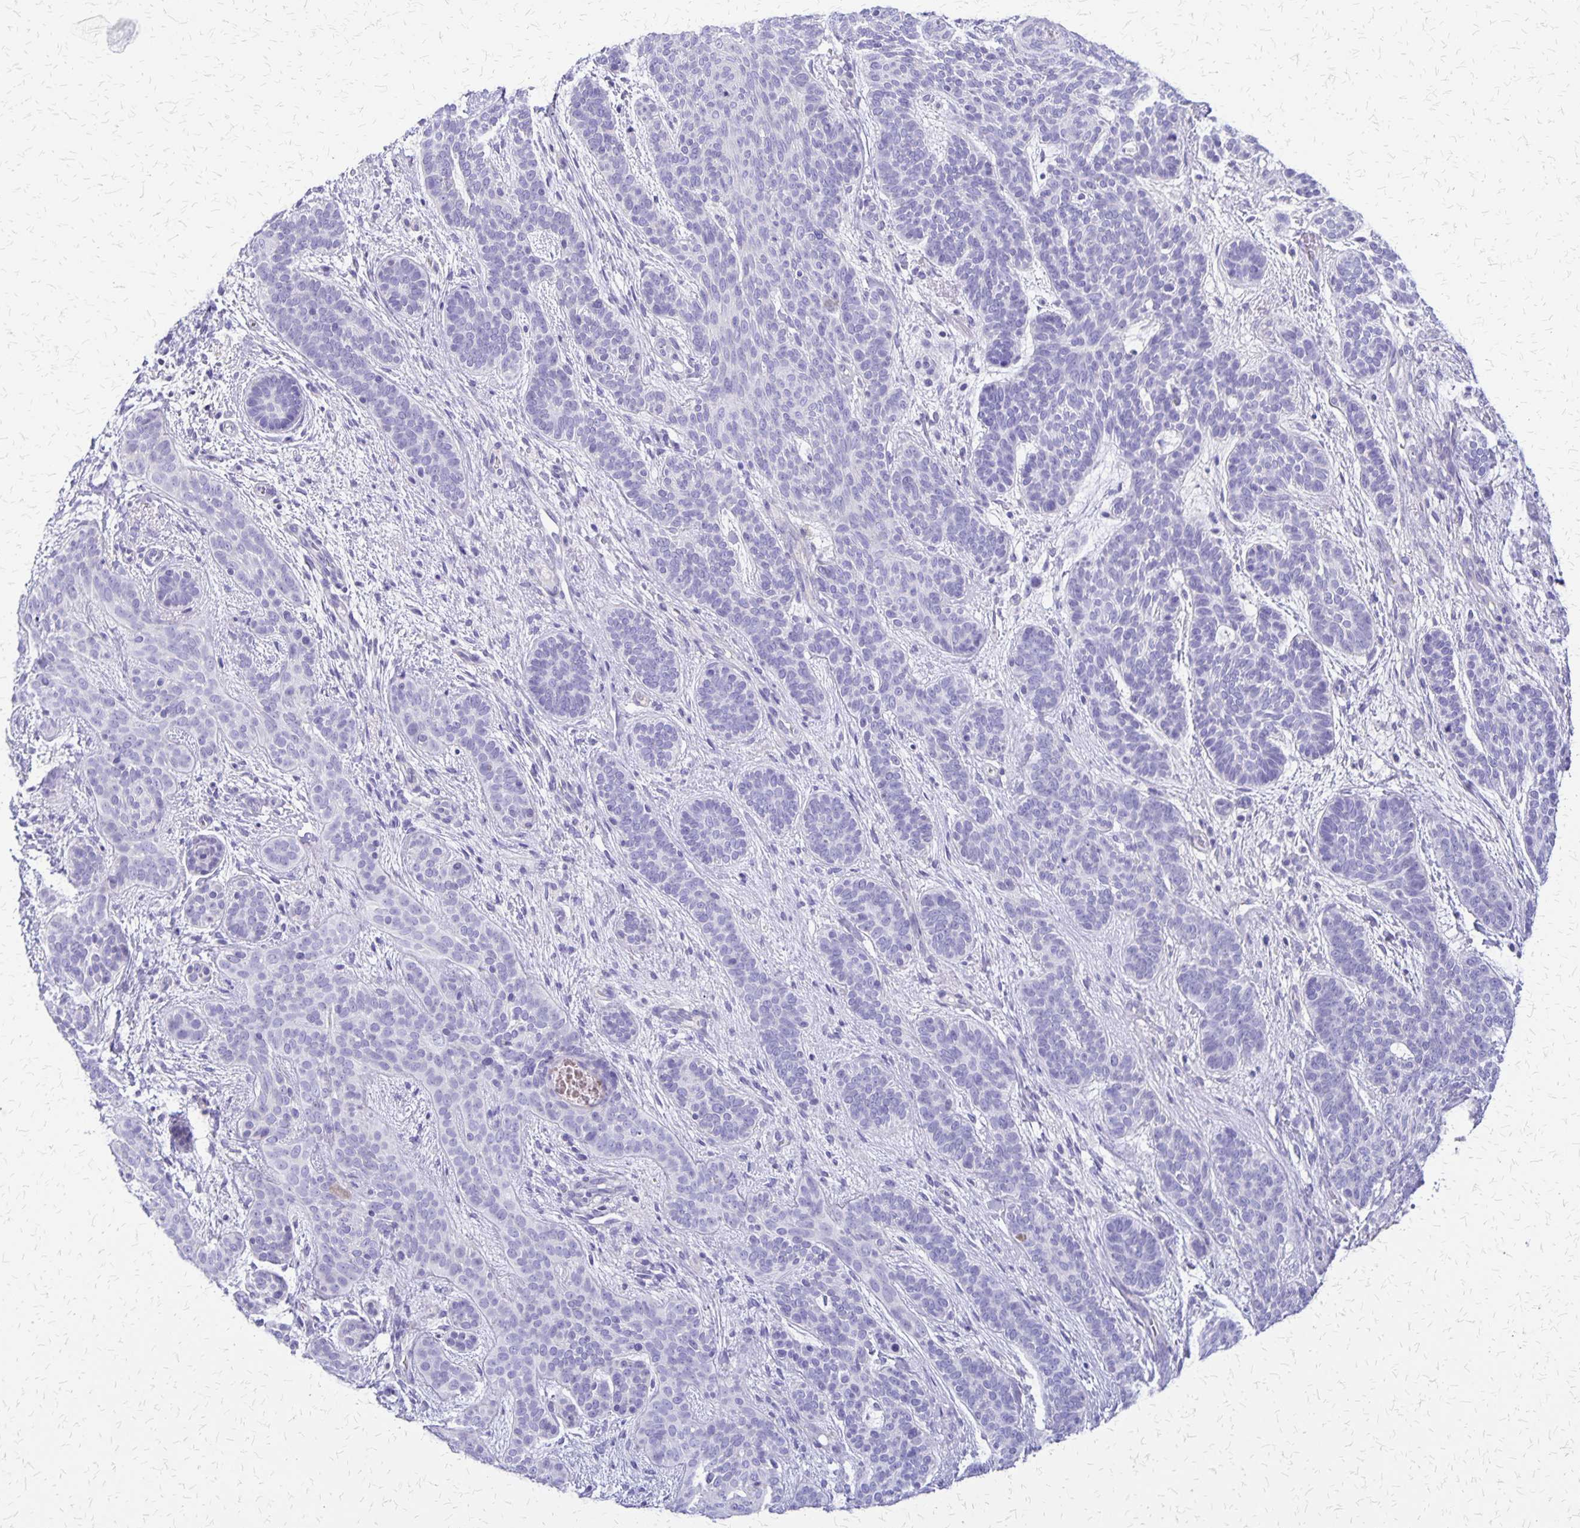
{"staining": {"intensity": "negative", "quantity": "none", "location": "none"}, "tissue": "skin cancer", "cell_type": "Tumor cells", "image_type": "cancer", "snomed": [{"axis": "morphology", "description": "Basal cell carcinoma"}, {"axis": "topography", "description": "Skin"}], "caption": "Immunohistochemistry micrograph of skin basal cell carcinoma stained for a protein (brown), which demonstrates no positivity in tumor cells.", "gene": "SI", "patient": {"sex": "female", "age": 82}}